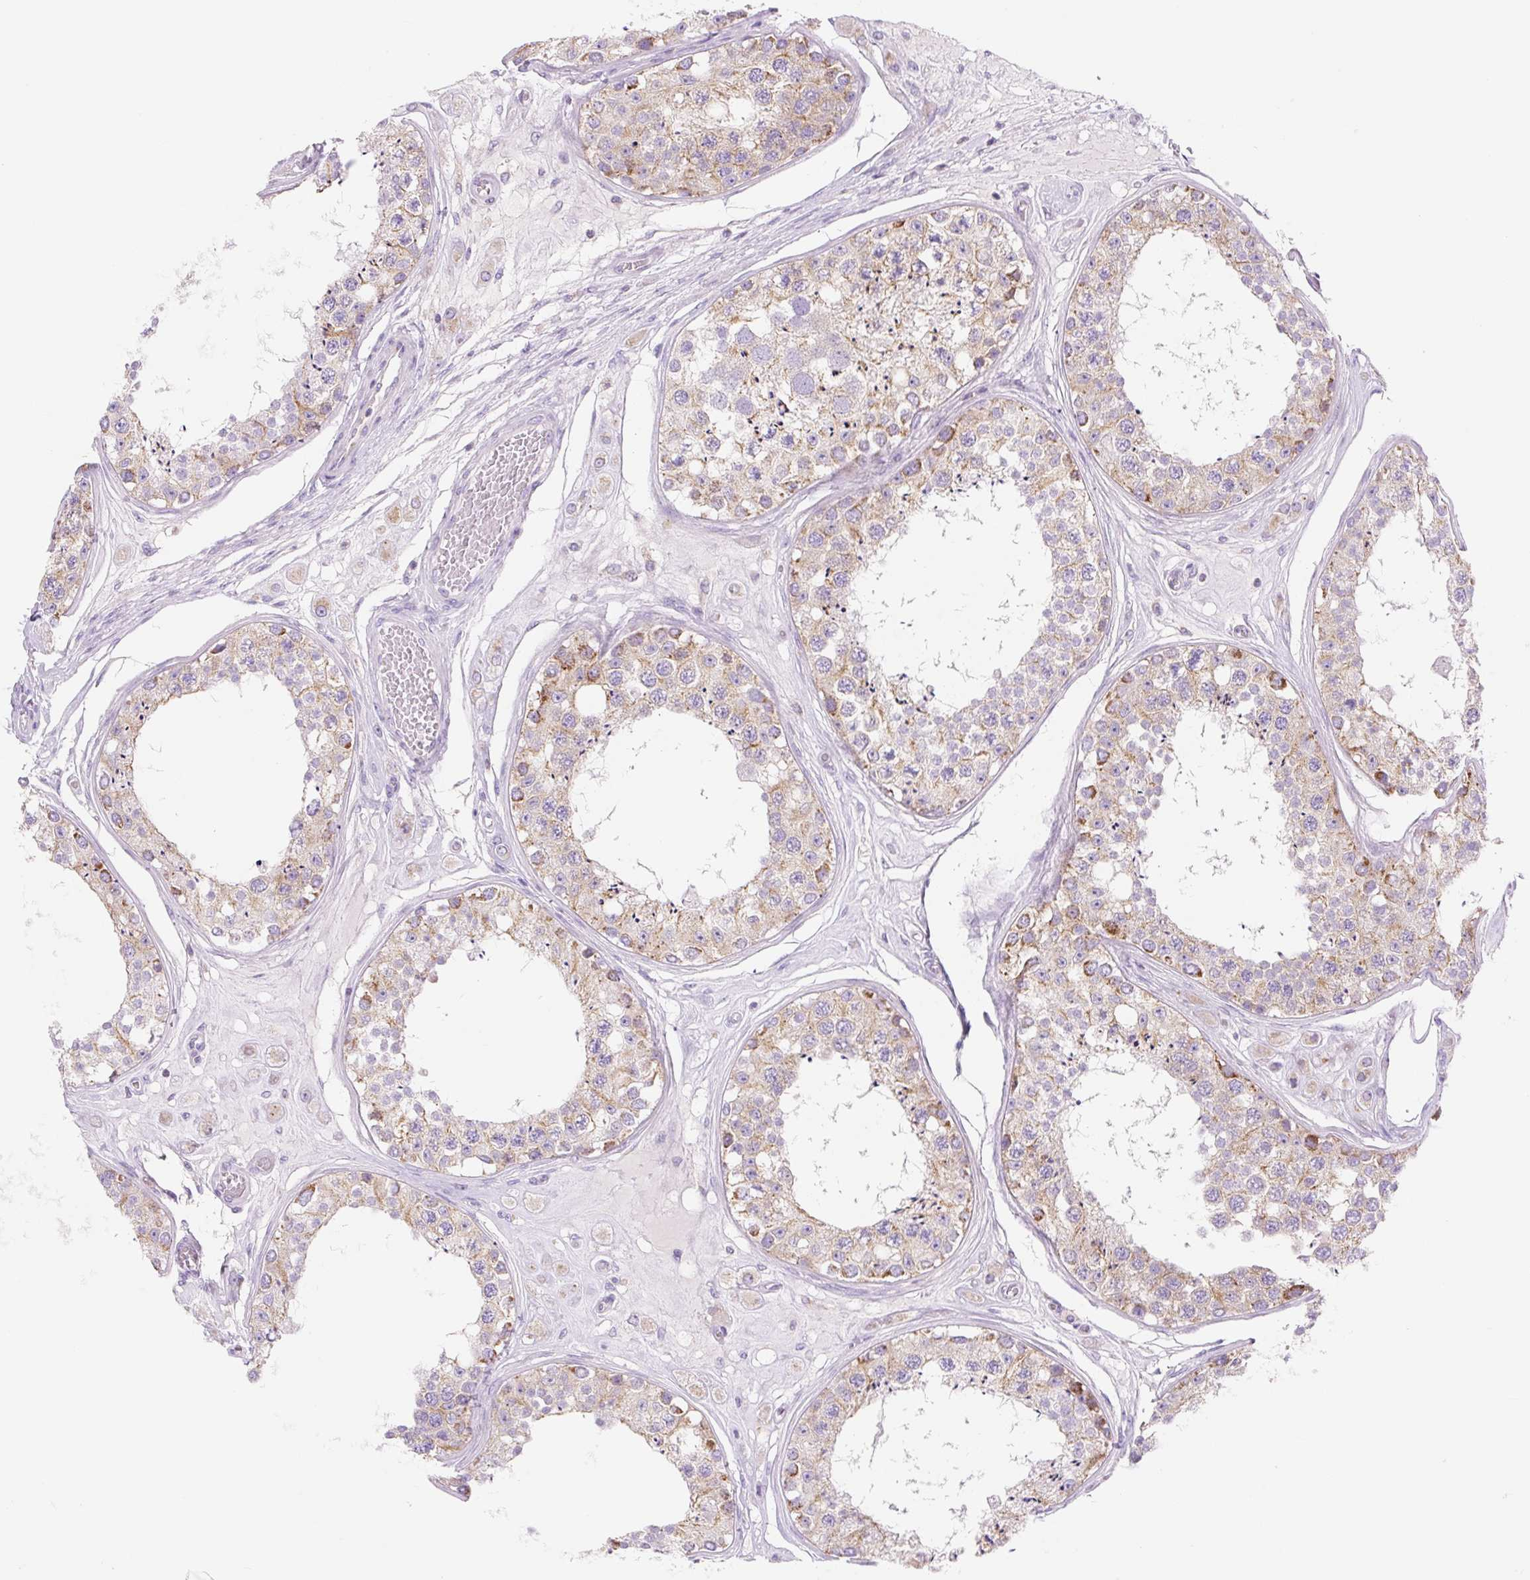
{"staining": {"intensity": "moderate", "quantity": "<25%", "location": "cytoplasmic/membranous"}, "tissue": "testis", "cell_type": "Cells in seminiferous ducts", "image_type": "normal", "snomed": [{"axis": "morphology", "description": "Normal tissue, NOS"}, {"axis": "topography", "description": "Testis"}], "caption": "A brown stain highlights moderate cytoplasmic/membranous staining of a protein in cells in seminiferous ducts of normal testis. (DAB (3,3'-diaminobenzidine) = brown stain, brightfield microscopy at high magnification).", "gene": "FOCAD", "patient": {"sex": "male", "age": 25}}